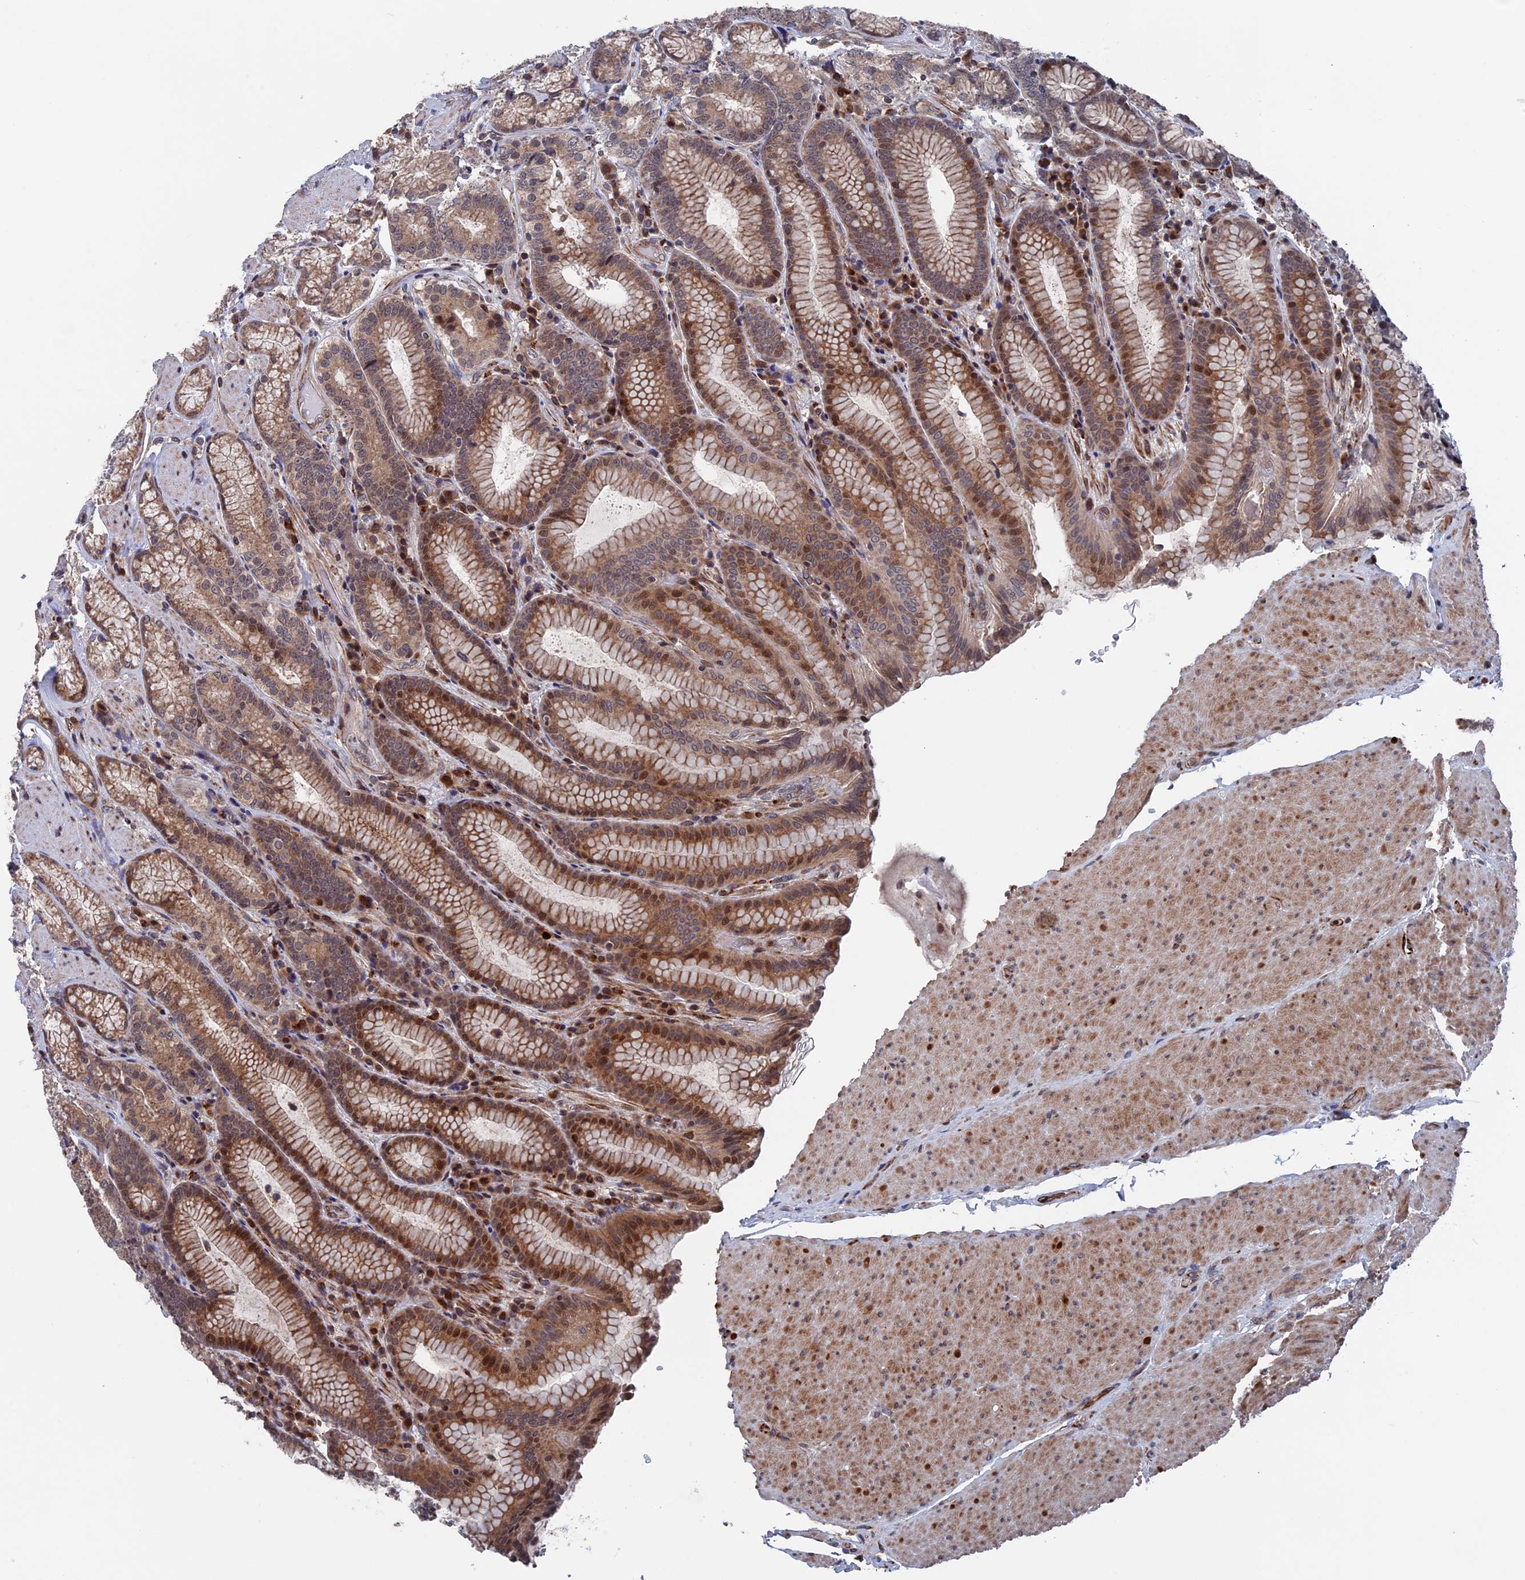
{"staining": {"intensity": "moderate", "quantity": ">75%", "location": "cytoplasmic/membranous,nuclear"}, "tissue": "stomach", "cell_type": "Glandular cells", "image_type": "normal", "snomed": [{"axis": "morphology", "description": "Normal tissue, NOS"}, {"axis": "topography", "description": "Stomach, upper"}, {"axis": "topography", "description": "Stomach, lower"}], "caption": "A high-resolution histopathology image shows IHC staining of normal stomach, which exhibits moderate cytoplasmic/membranous,nuclear positivity in approximately >75% of glandular cells.", "gene": "PLA2G15", "patient": {"sex": "female", "age": 76}}